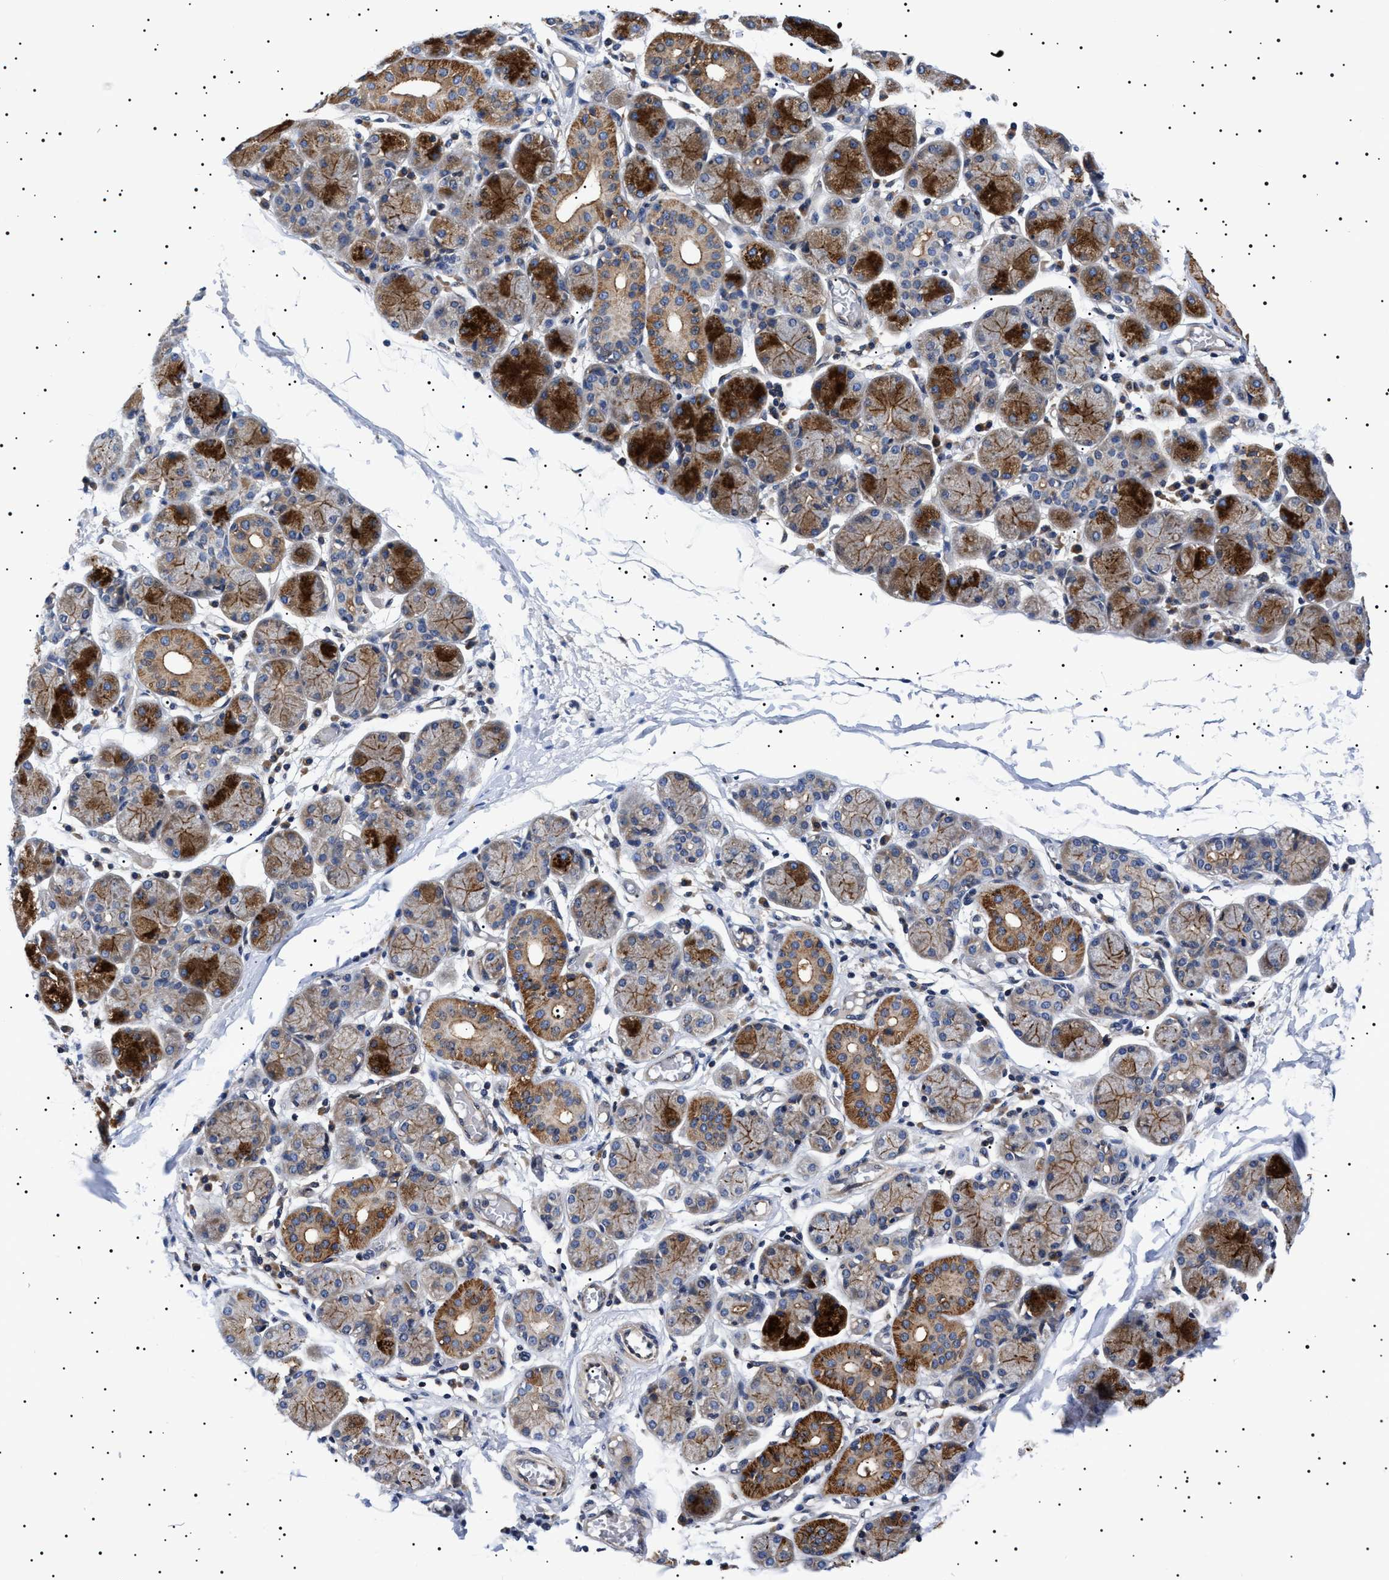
{"staining": {"intensity": "strong", "quantity": "25%-75%", "location": "cytoplasmic/membranous"}, "tissue": "salivary gland", "cell_type": "Glandular cells", "image_type": "normal", "snomed": [{"axis": "morphology", "description": "Normal tissue, NOS"}, {"axis": "topography", "description": "Salivary gland"}], "caption": "An IHC photomicrograph of normal tissue is shown. Protein staining in brown labels strong cytoplasmic/membranous positivity in salivary gland within glandular cells. (Brightfield microscopy of DAB IHC at high magnification).", "gene": "SLC4A7", "patient": {"sex": "female", "age": 24}}